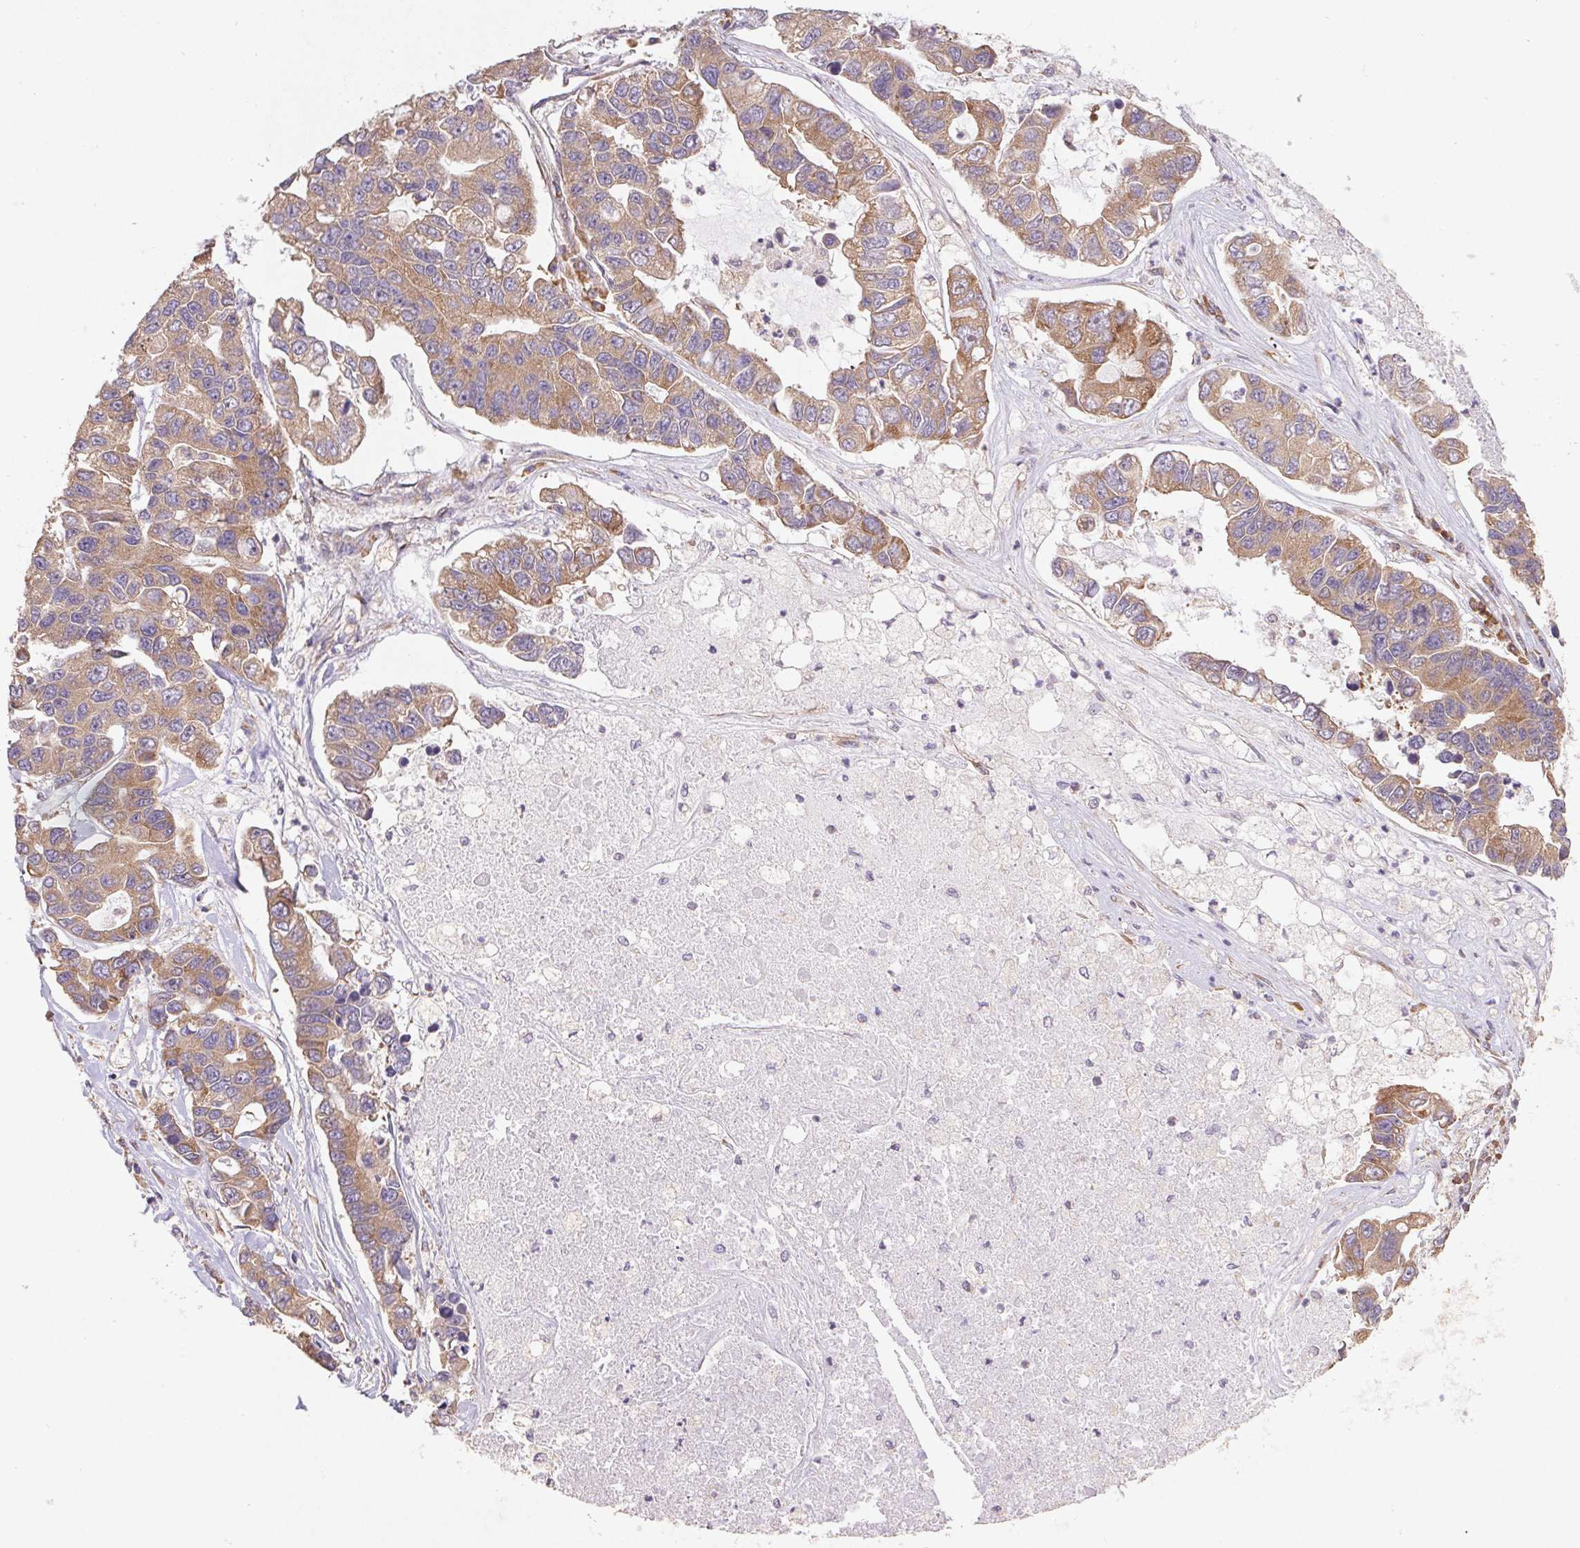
{"staining": {"intensity": "moderate", "quantity": ">75%", "location": "cytoplasmic/membranous"}, "tissue": "lung cancer", "cell_type": "Tumor cells", "image_type": "cancer", "snomed": [{"axis": "morphology", "description": "Adenocarcinoma, NOS"}, {"axis": "topography", "description": "Bronchus"}, {"axis": "topography", "description": "Lung"}], "caption": "An immunohistochemistry histopathology image of tumor tissue is shown. Protein staining in brown labels moderate cytoplasmic/membranous positivity in lung adenocarcinoma within tumor cells. (DAB (3,3'-diaminobenzidine) IHC, brown staining for protein, blue staining for nuclei).", "gene": "RPL27A", "patient": {"sex": "female", "age": 51}}